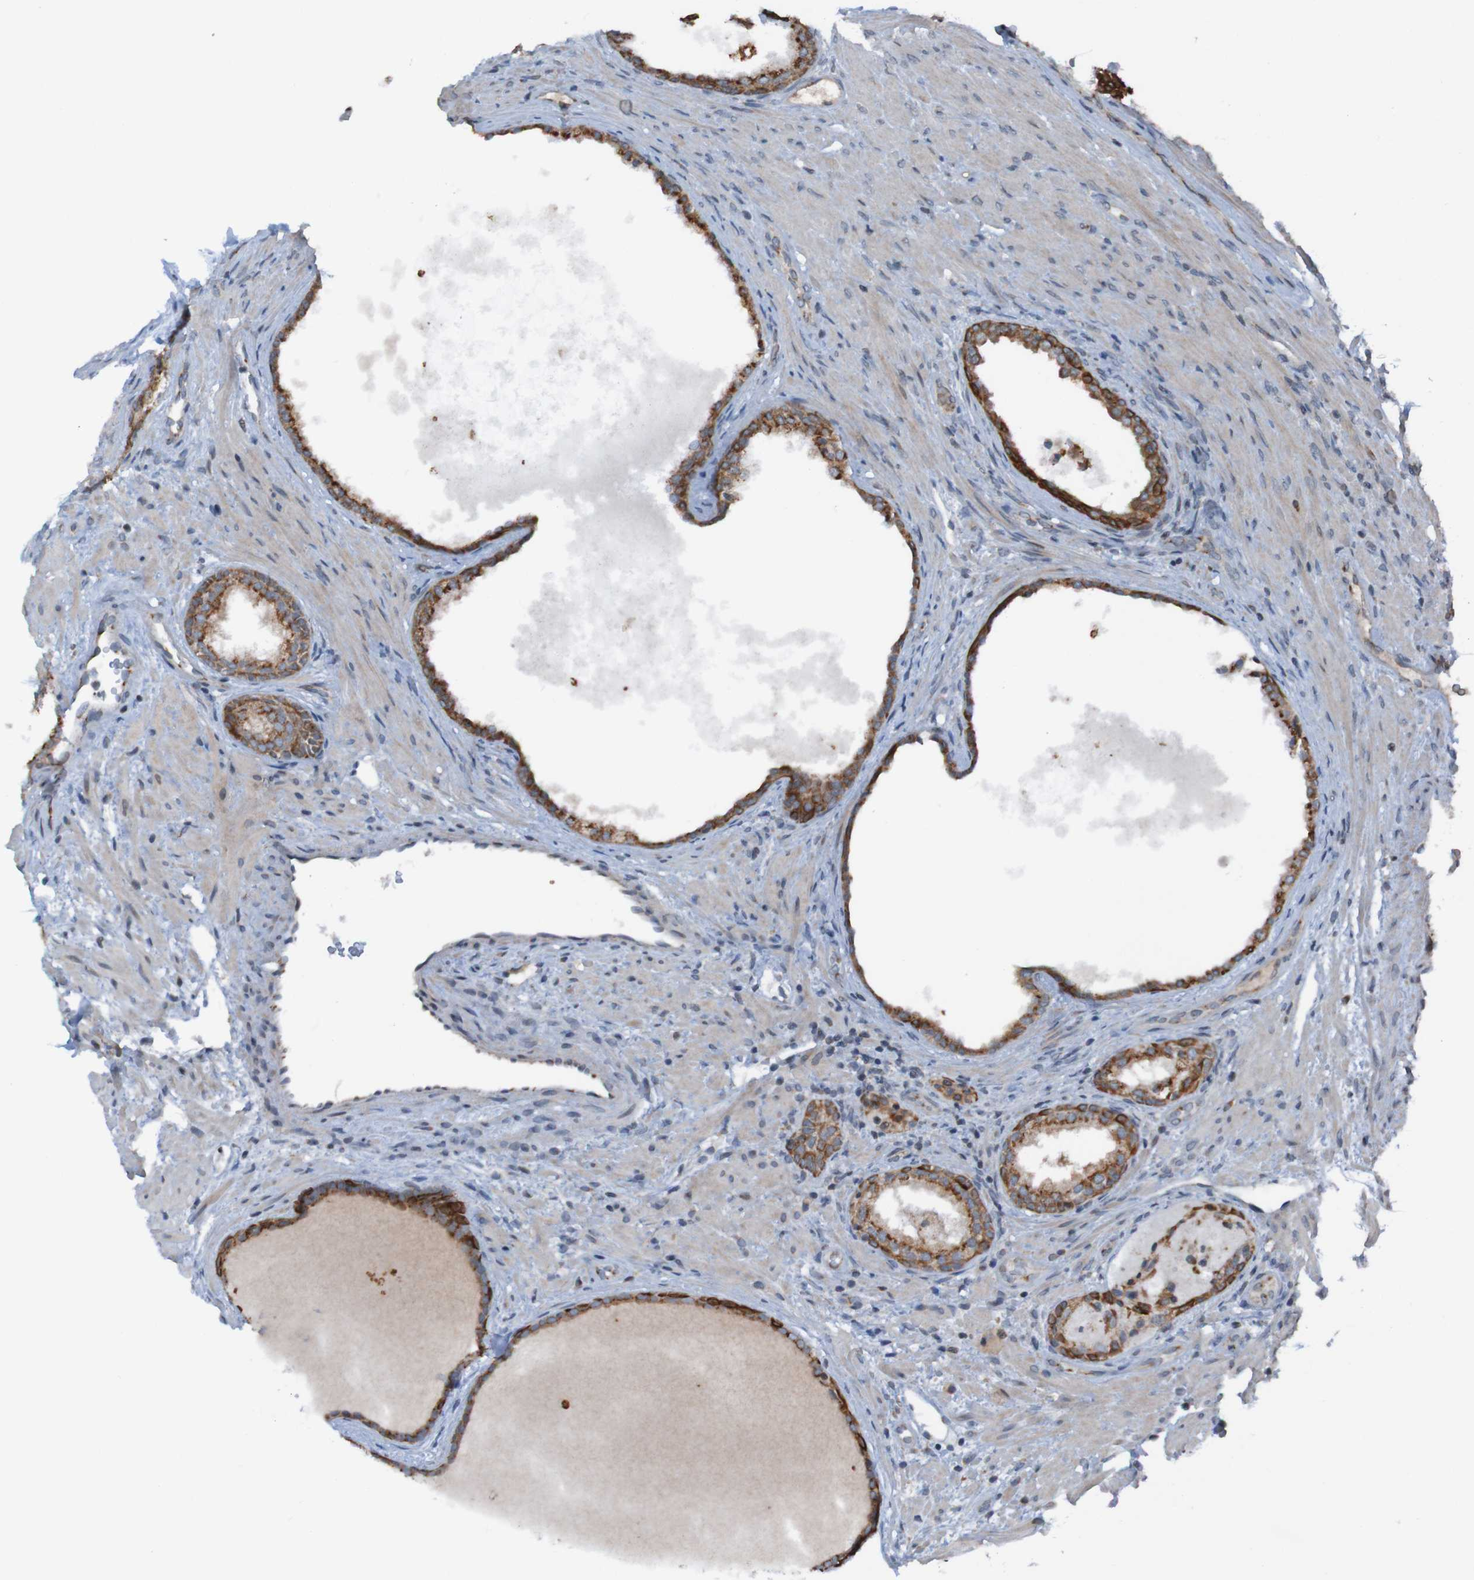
{"staining": {"intensity": "strong", "quantity": ">75%", "location": "cytoplasmic/membranous"}, "tissue": "prostate", "cell_type": "Glandular cells", "image_type": "normal", "snomed": [{"axis": "morphology", "description": "Normal tissue, NOS"}, {"axis": "topography", "description": "Prostate"}], "caption": "A high amount of strong cytoplasmic/membranous expression is identified in approximately >75% of glandular cells in unremarkable prostate.", "gene": "UNG", "patient": {"sex": "male", "age": 76}}